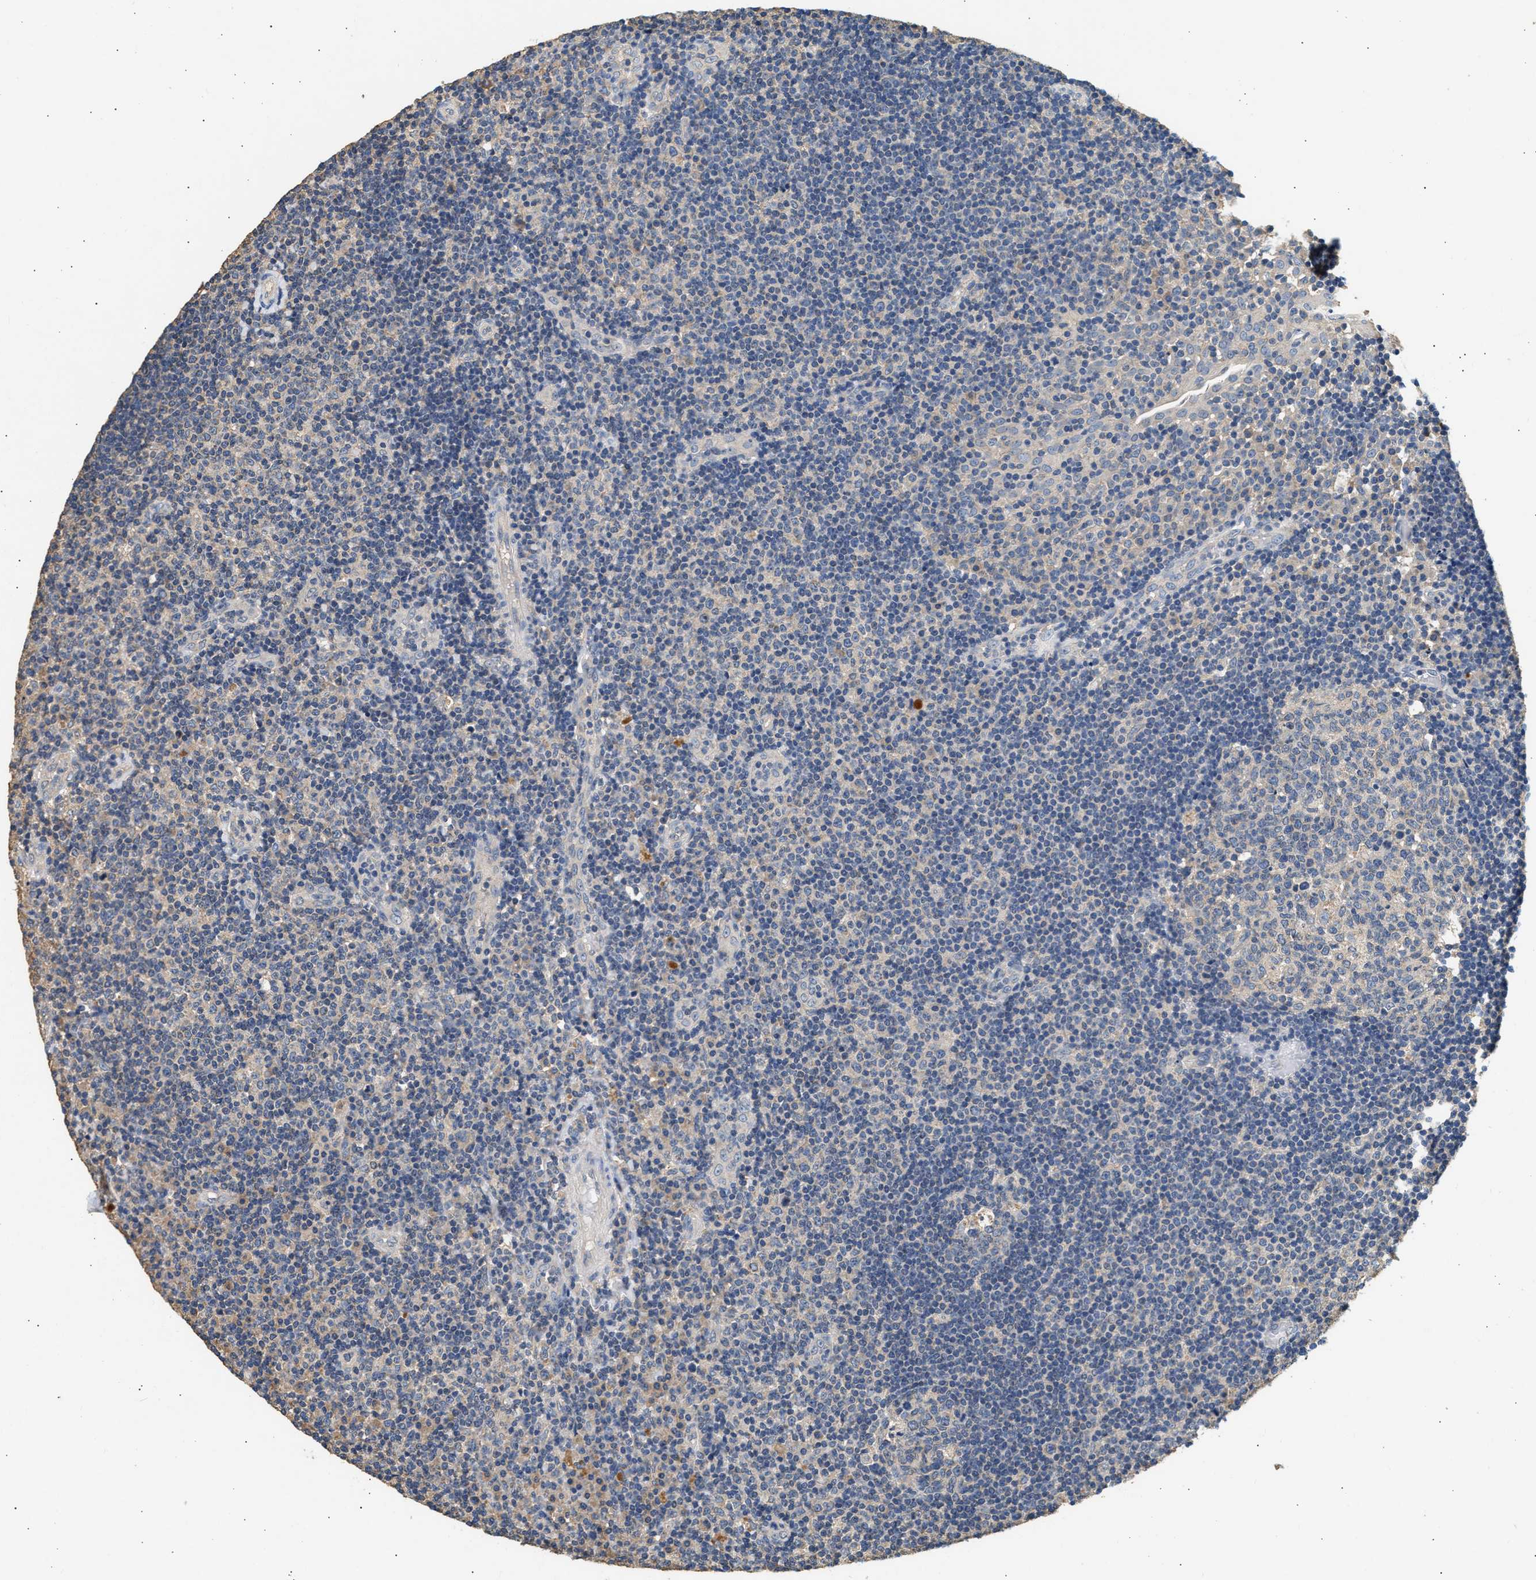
{"staining": {"intensity": "weak", "quantity": "<25%", "location": "cytoplasmic/membranous"}, "tissue": "tonsil", "cell_type": "Germinal center cells", "image_type": "normal", "snomed": [{"axis": "morphology", "description": "Normal tissue, NOS"}, {"axis": "topography", "description": "Tonsil"}], "caption": "High power microscopy micrograph of an immunohistochemistry image of normal tonsil, revealing no significant expression in germinal center cells.", "gene": "WDR31", "patient": {"sex": "female", "age": 40}}